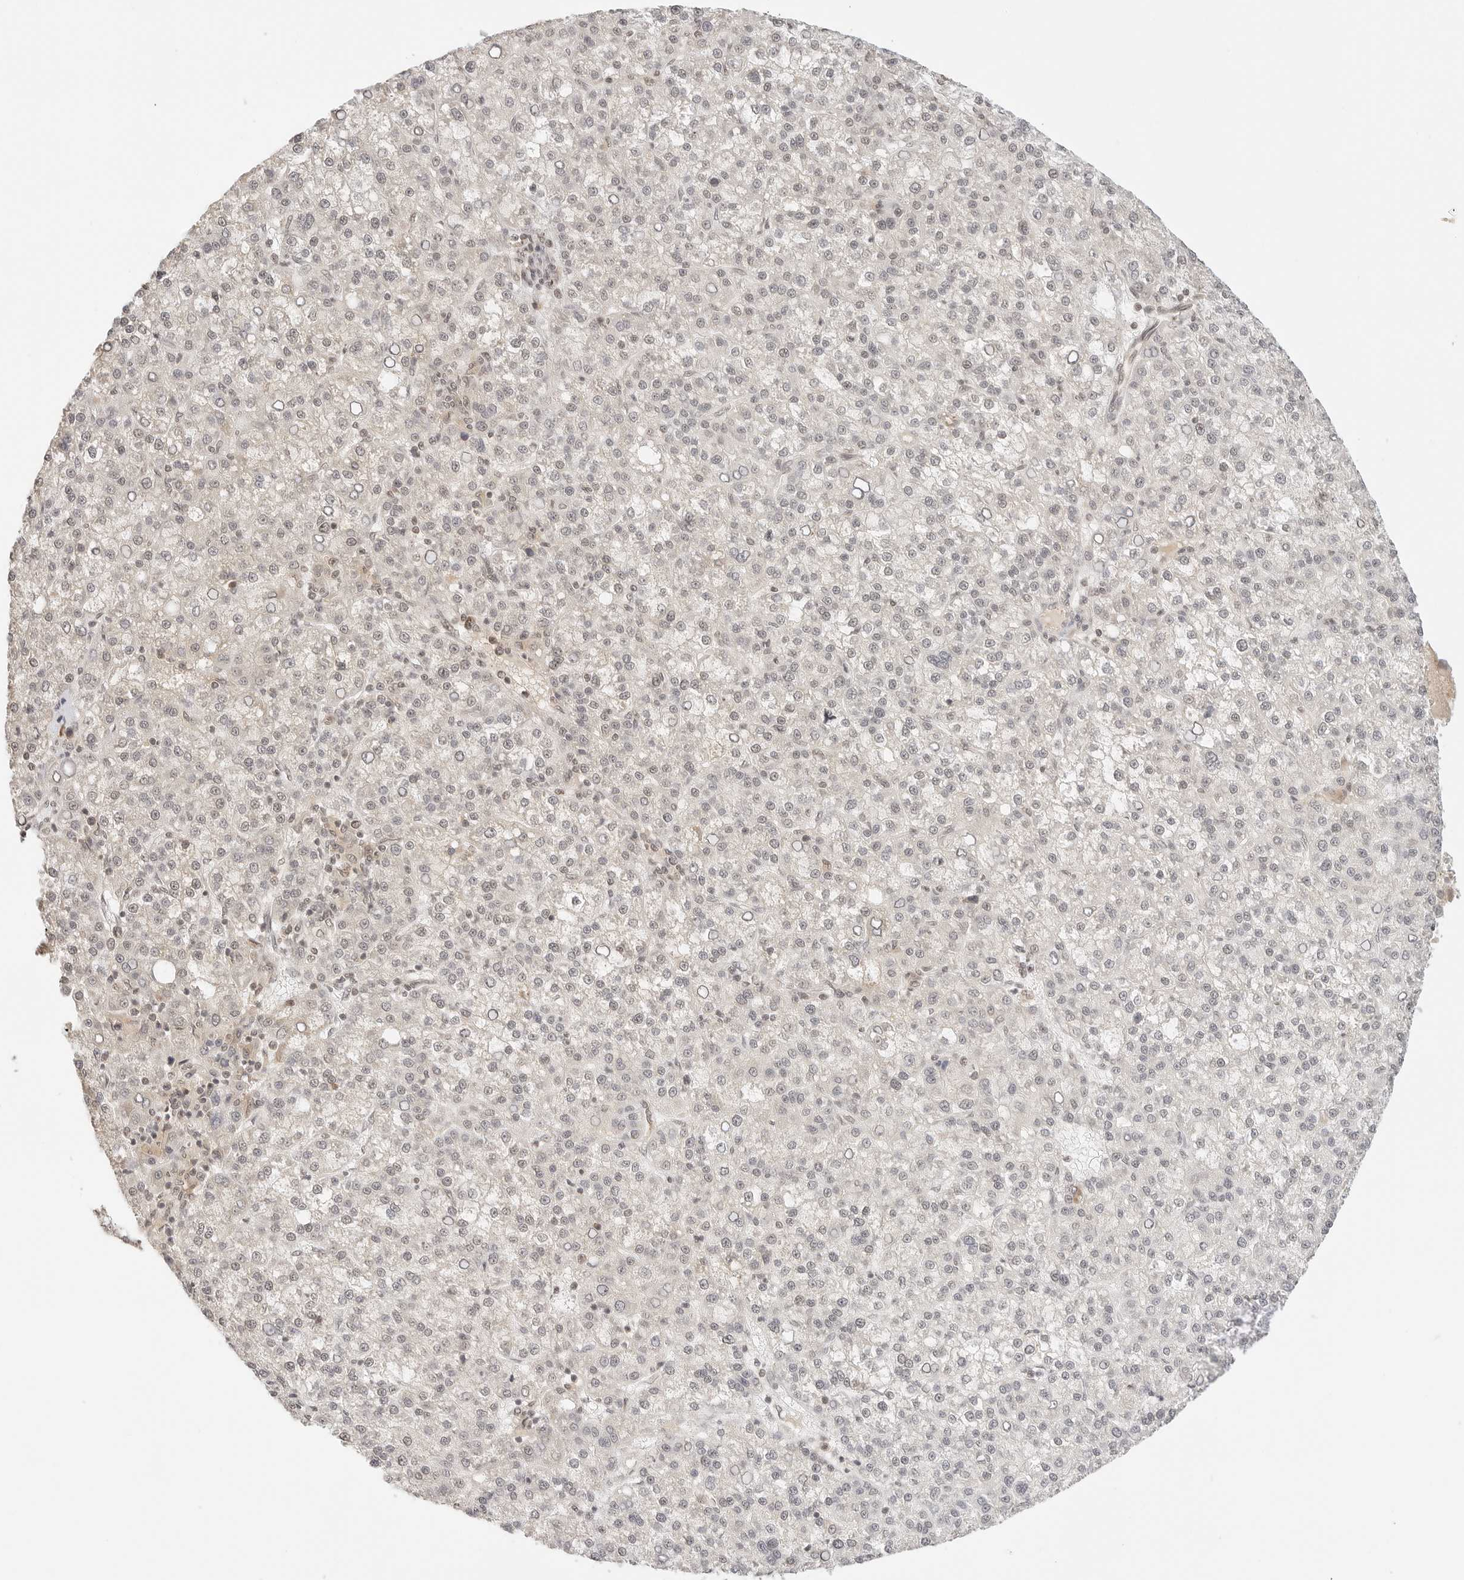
{"staining": {"intensity": "weak", "quantity": "<25%", "location": "nuclear"}, "tissue": "liver cancer", "cell_type": "Tumor cells", "image_type": "cancer", "snomed": [{"axis": "morphology", "description": "Carcinoma, Hepatocellular, NOS"}, {"axis": "topography", "description": "Liver"}], "caption": "Immunohistochemistry micrograph of liver hepatocellular carcinoma stained for a protein (brown), which reveals no positivity in tumor cells.", "gene": "SEPTIN4", "patient": {"sex": "female", "age": 58}}